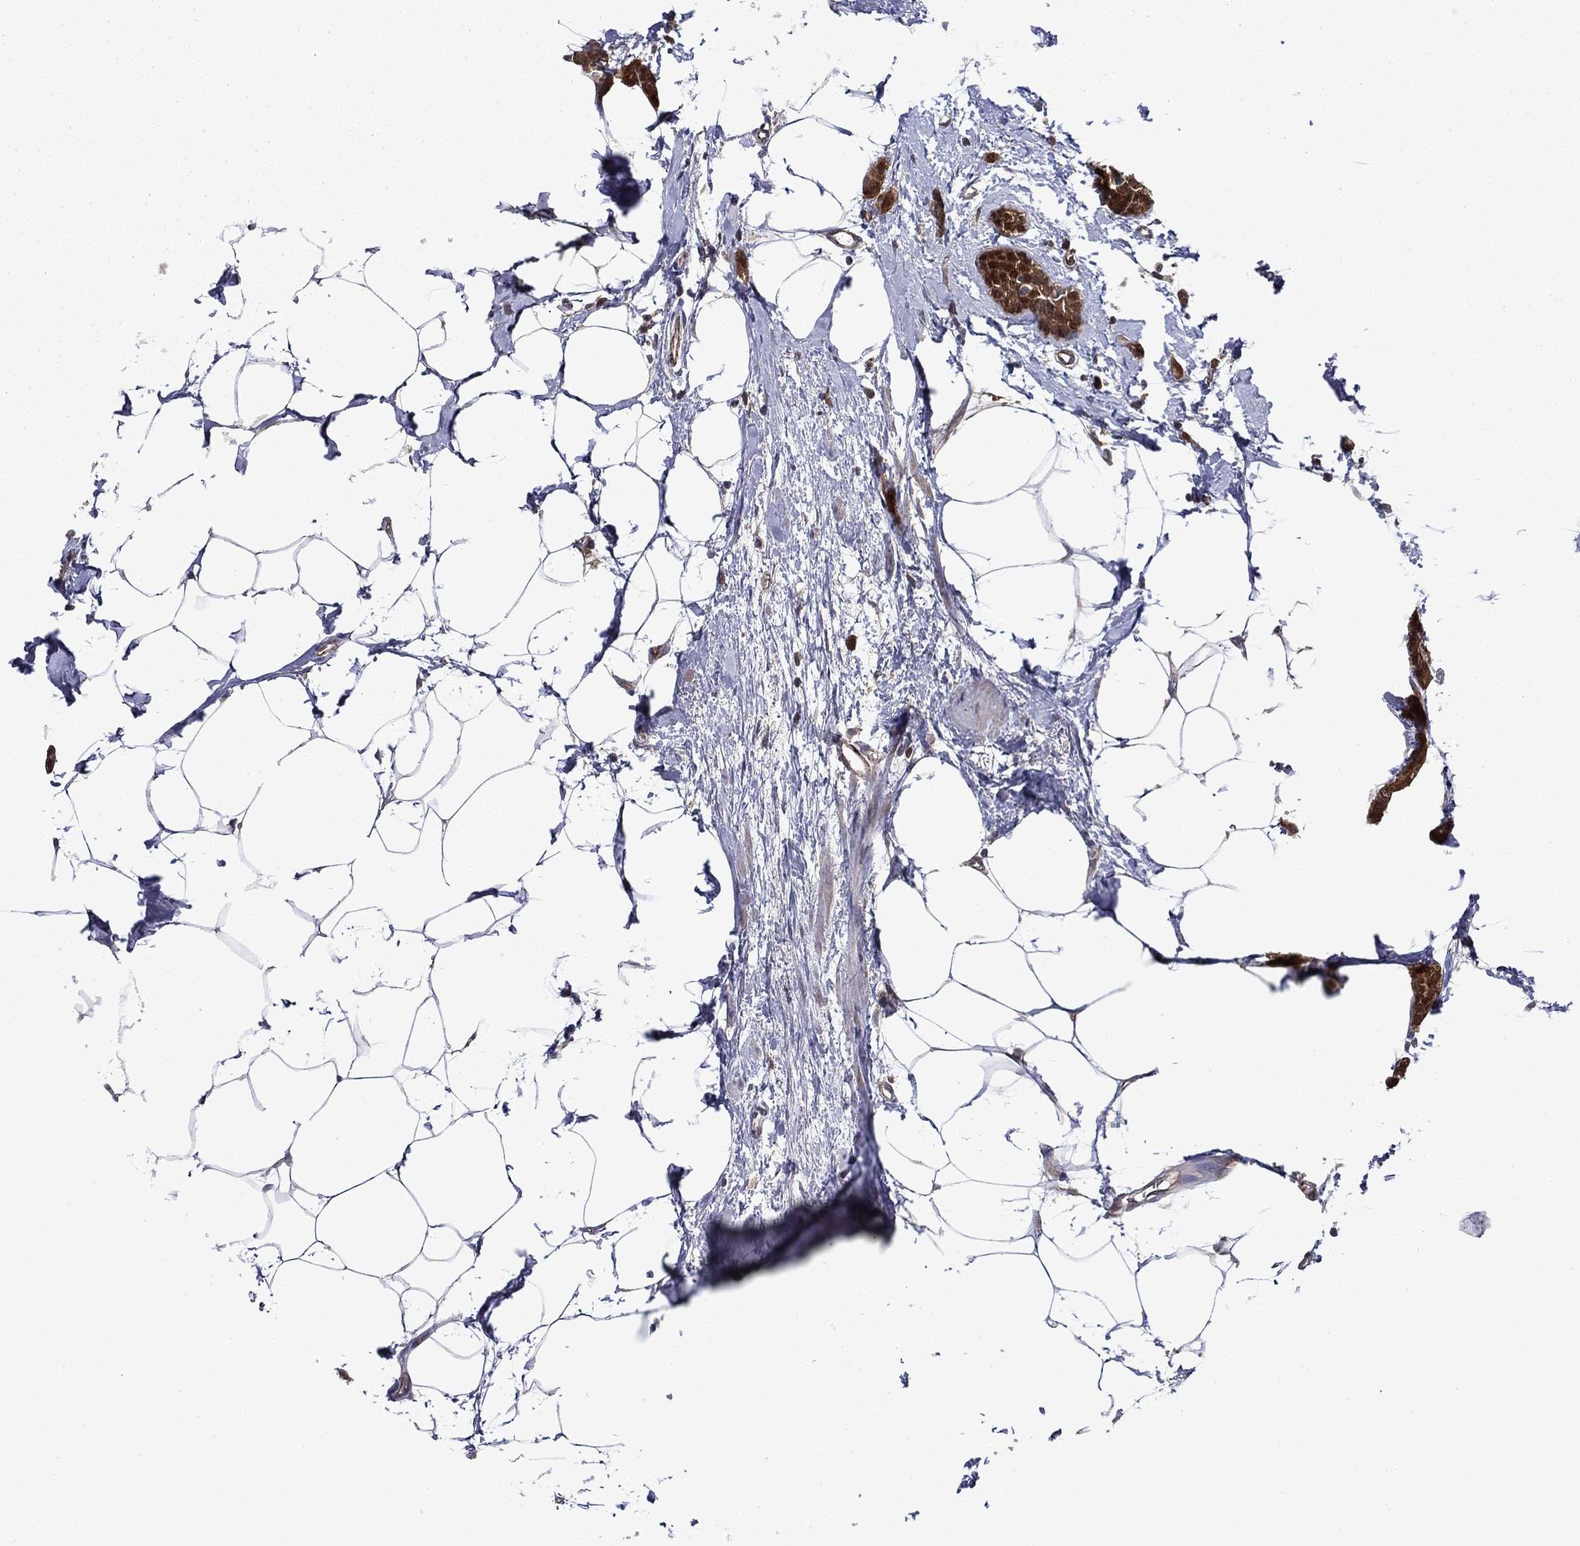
{"staining": {"intensity": "moderate", "quantity": ">75%", "location": "cytoplasmic/membranous"}, "tissue": "breast cancer", "cell_type": "Tumor cells", "image_type": "cancer", "snomed": [{"axis": "morphology", "description": "Duct carcinoma"}, {"axis": "topography", "description": "Breast"}], "caption": "Invasive ductal carcinoma (breast) was stained to show a protein in brown. There is medium levels of moderate cytoplasmic/membranous expression in about >75% of tumor cells. The protein is shown in brown color, while the nuclei are stained blue.", "gene": "TPMT", "patient": {"sex": "female", "age": 40}}